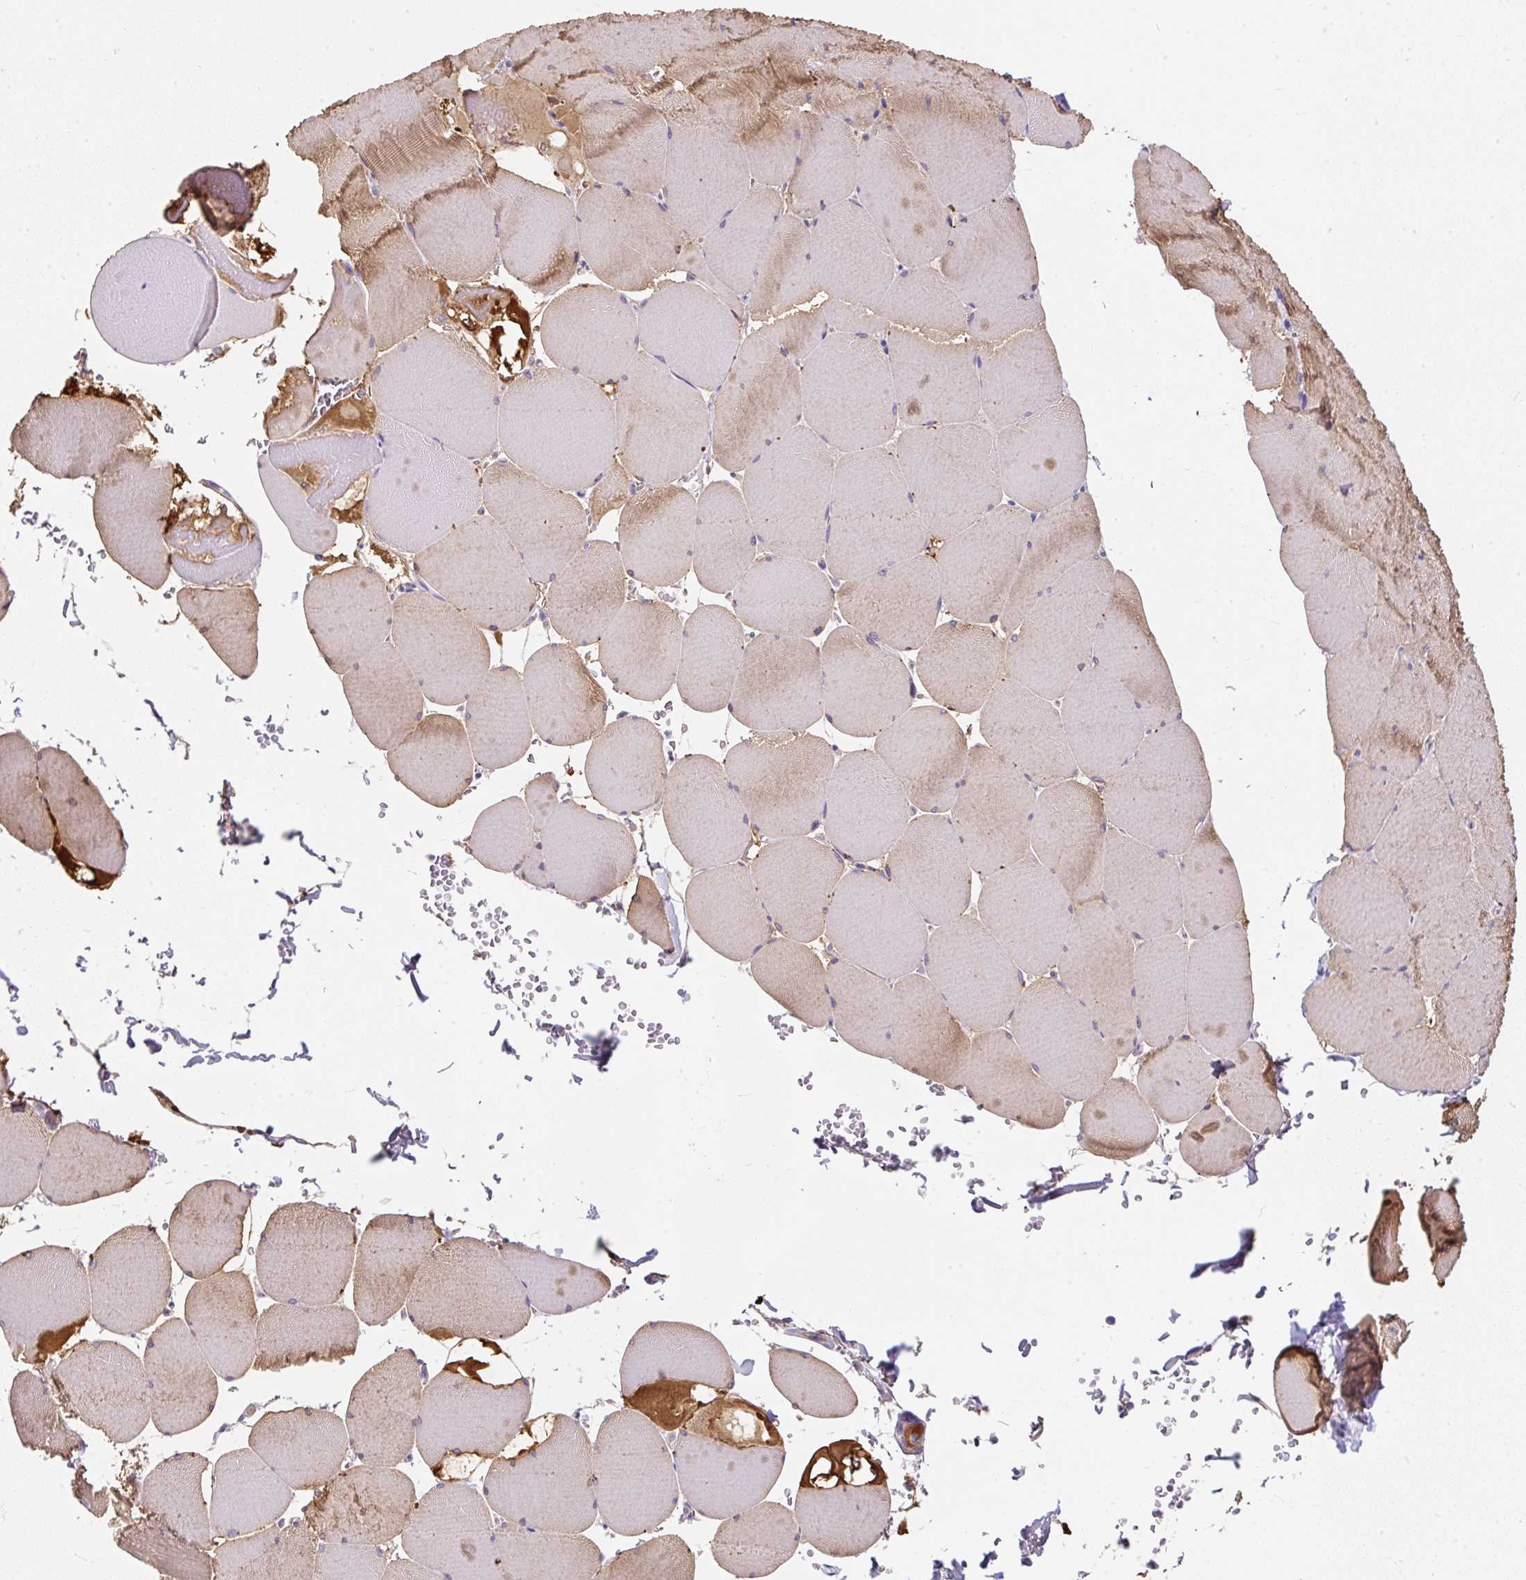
{"staining": {"intensity": "weak", "quantity": ">75%", "location": "cytoplasmic/membranous"}, "tissue": "skeletal muscle", "cell_type": "Myocytes", "image_type": "normal", "snomed": [{"axis": "morphology", "description": "Normal tissue, NOS"}, {"axis": "topography", "description": "Skeletal muscle"}, {"axis": "topography", "description": "Head-Neck"}], "caption": "Immunohistochemical staining of normal human skeletal muscle exhibits low levels of weak cytoplasmic/membranous expression in about >75% of myocytes.", "gene": "SUSD5", "patient": {"sex": "male", "age": 66}}